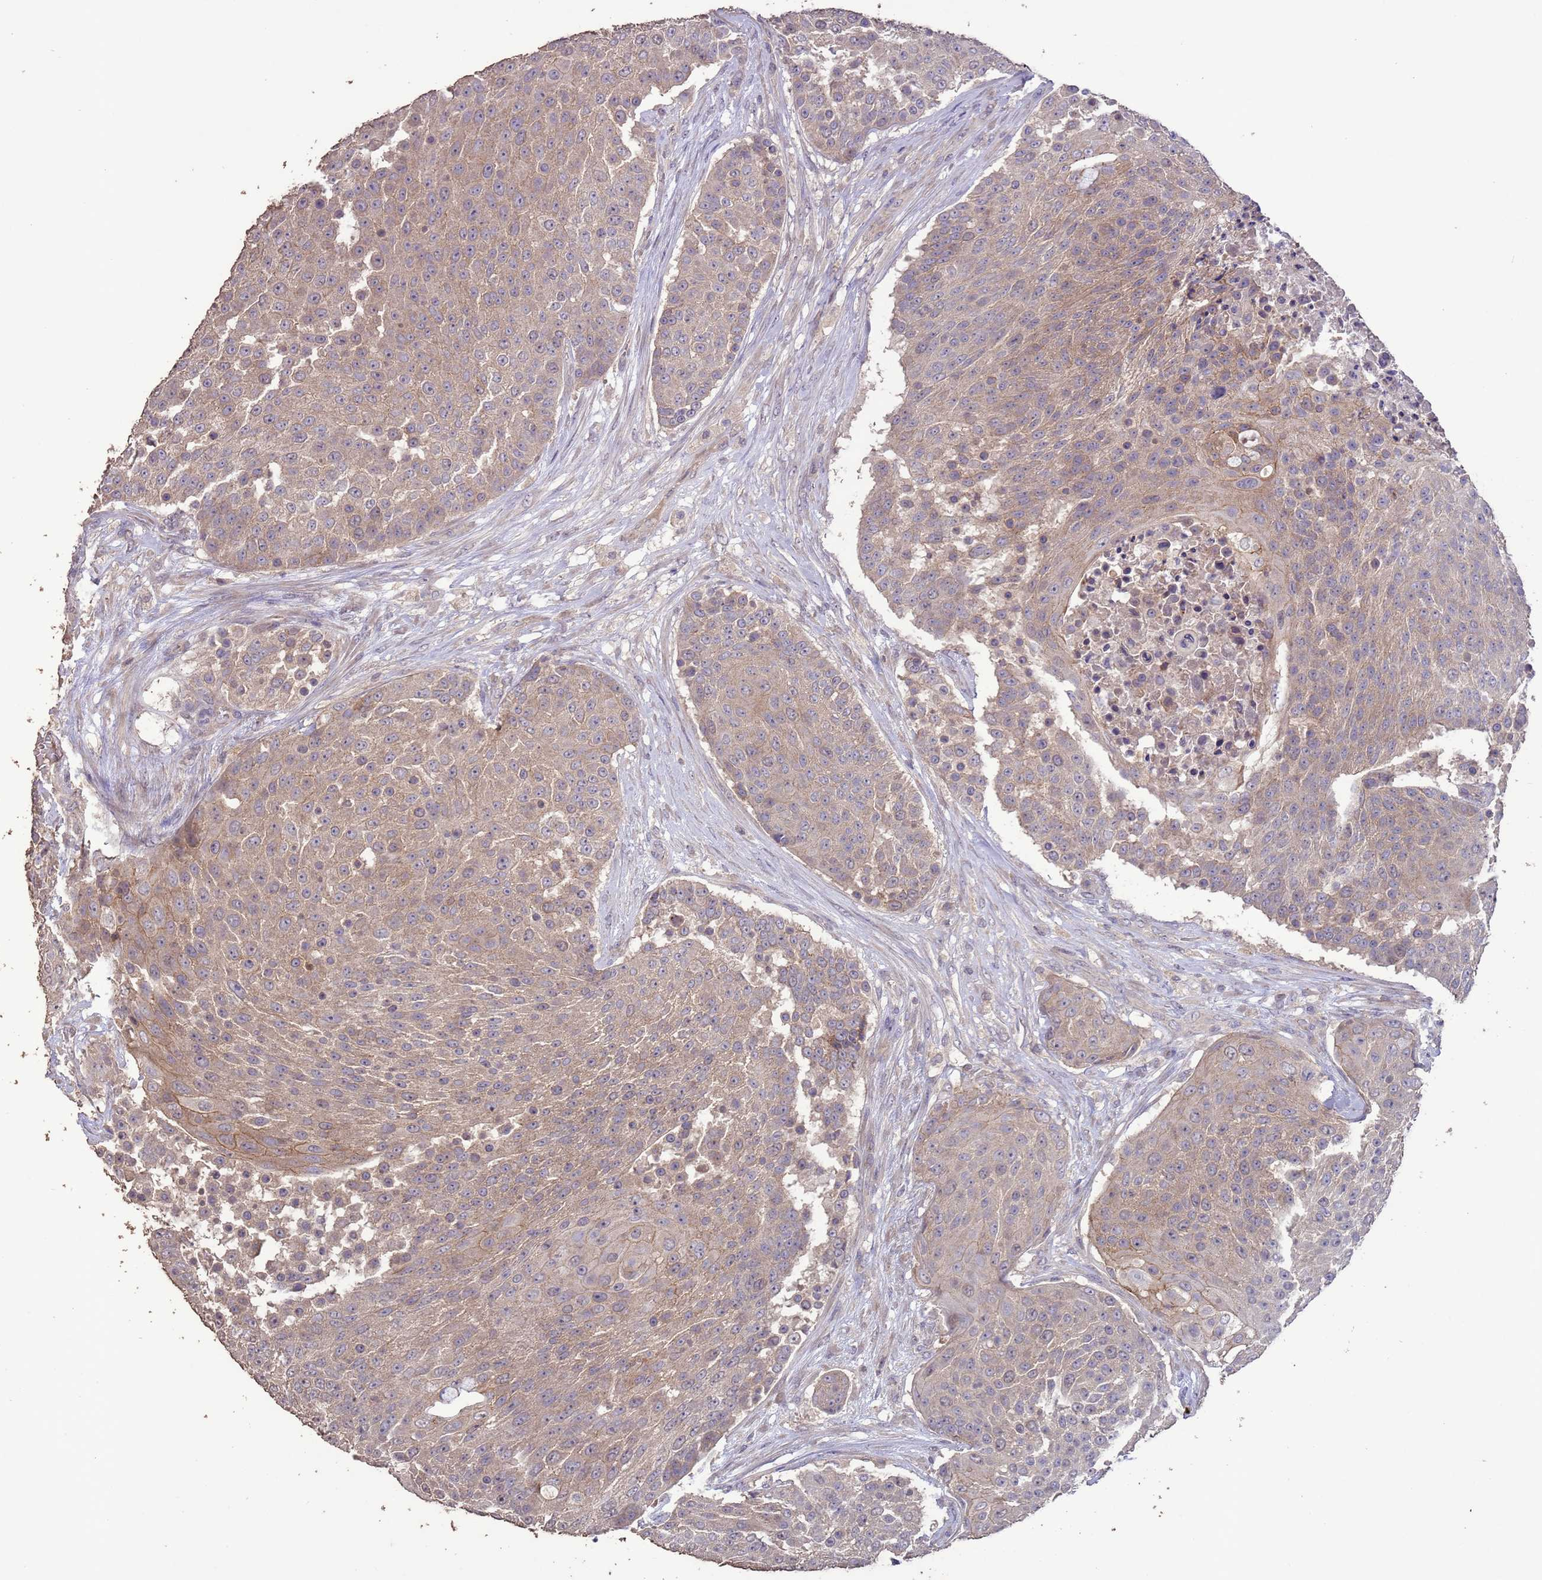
{"staining": {"intensity": "weak", "quantity": "25%-75%", "location": "cytoplasmic/membranous"}, "tissue": "urothelial cancer", "cell_type": "Tumor cells", "image_type": "cancer", "snomed": [{"axis": "morphology", "description": "Urothelial carcinoma, High grade"}, {"axis": "topography", "description": "Urinary bladder"}], "caption": "The micrograph reveals a brown stain indicating the presence of a protein in the cytoplasmic/membranous of tumor cells in urothelial carcinoma (high-grade).", "gene": "SLC9B2", "patient": {"sex": "female", "age": 63}}